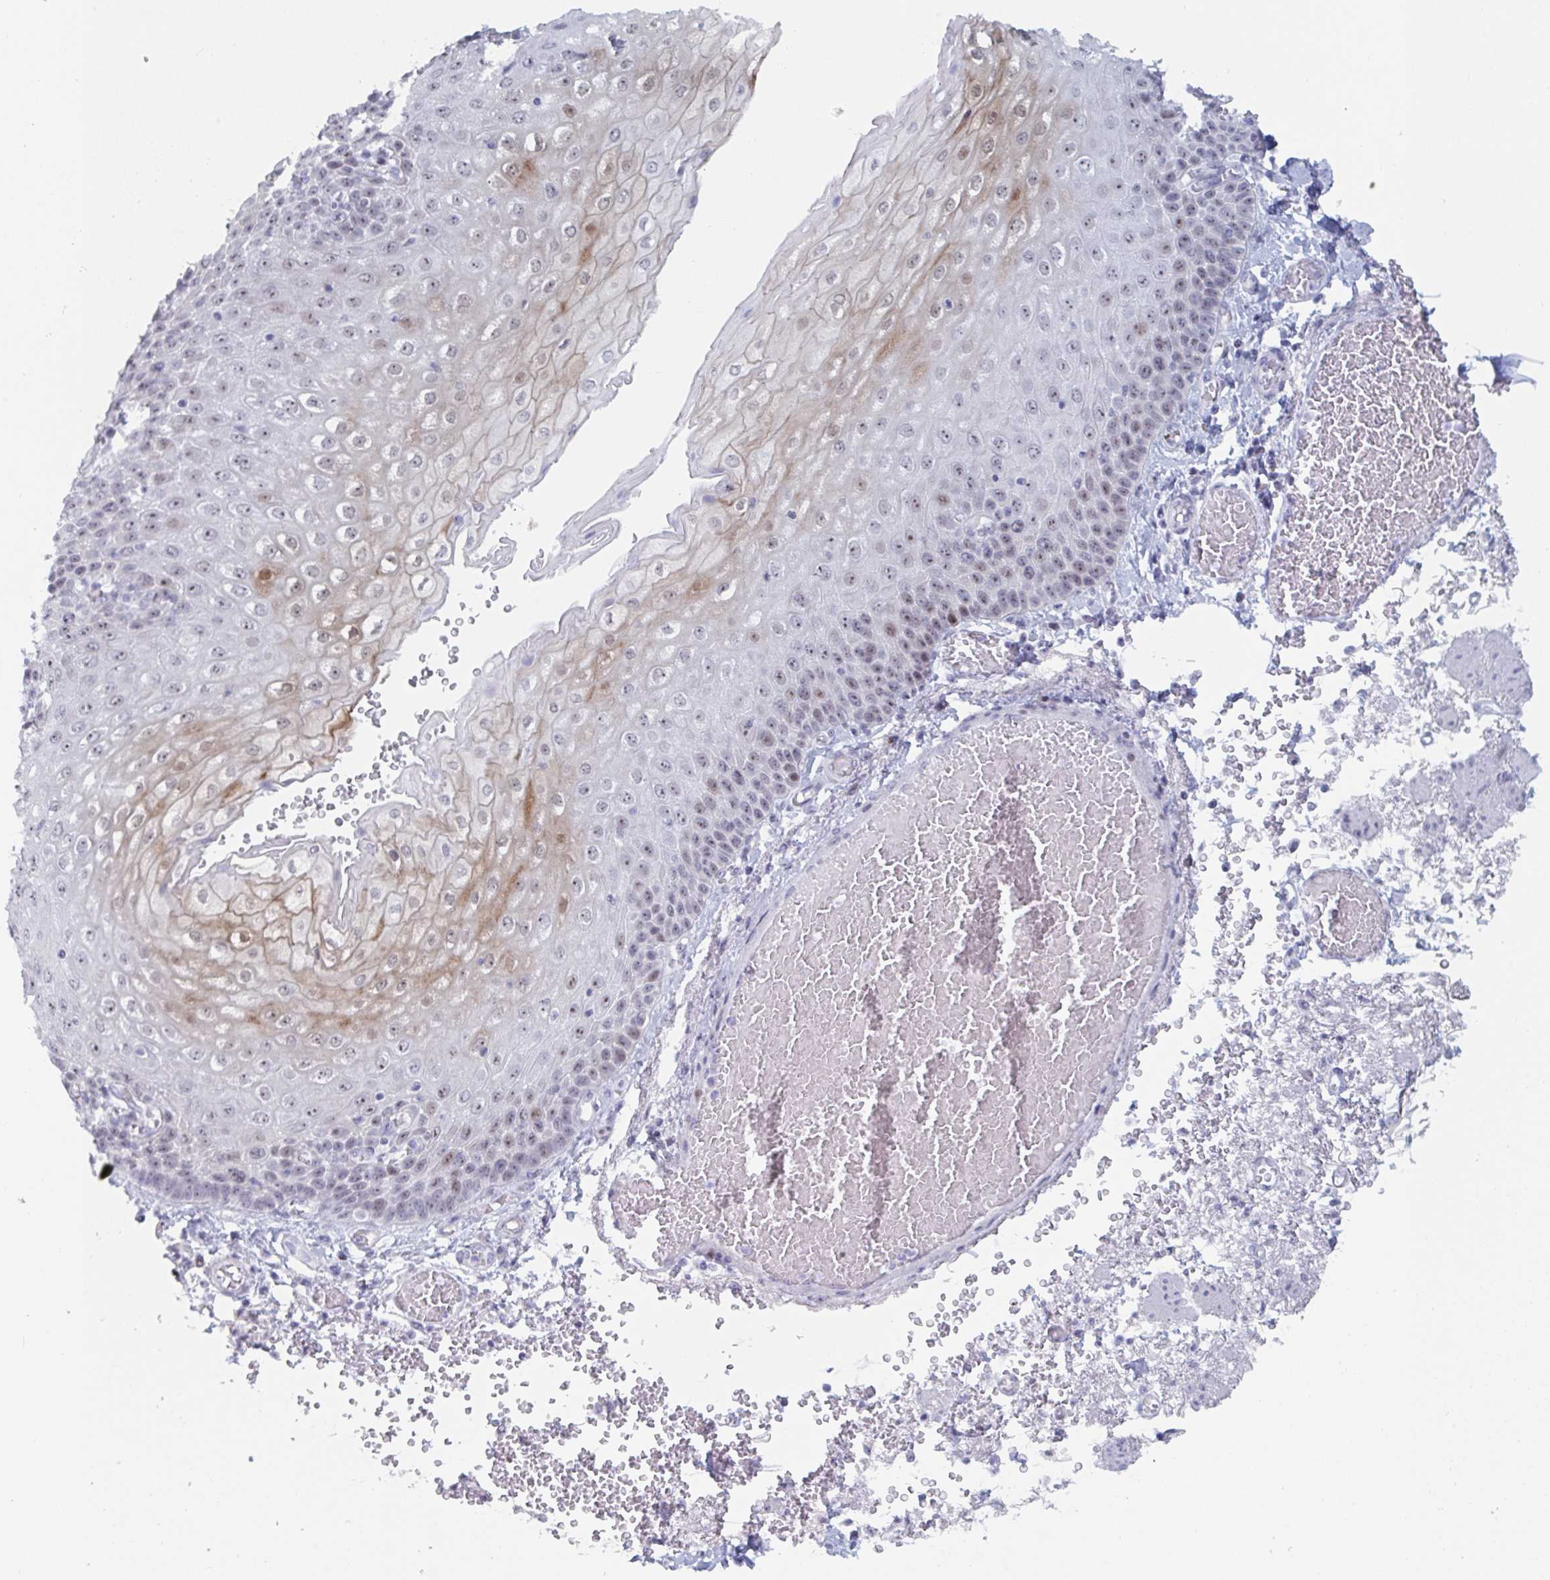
{"staining": {"intensity": "moderate", "quantity": "25%-75%", "location": "cytoplasmic/membranous,nuclear"}, "tissue": "esophagus", "cell_type": "Squamous epithelial cells", "image_type": "normal", "snomed": [{"axis": "morphology", "description": "Normal tissue, NOS"}, {"axis": "morphology", "description": "Adenocarcinoma, NOS"}, {"axis": "topography", "description": "Esophagus"}], "caption": "Protein staining of normal esophagus displays moderate cytoplasmic/membranous,nuclear expression in about 25%-75% of squamous epithelial cells. (brown staining indicates protein expression, while blue staining denotes nuclei).", "gene": "NR1H2", "patient": {"sex": "male", "age": 81}}